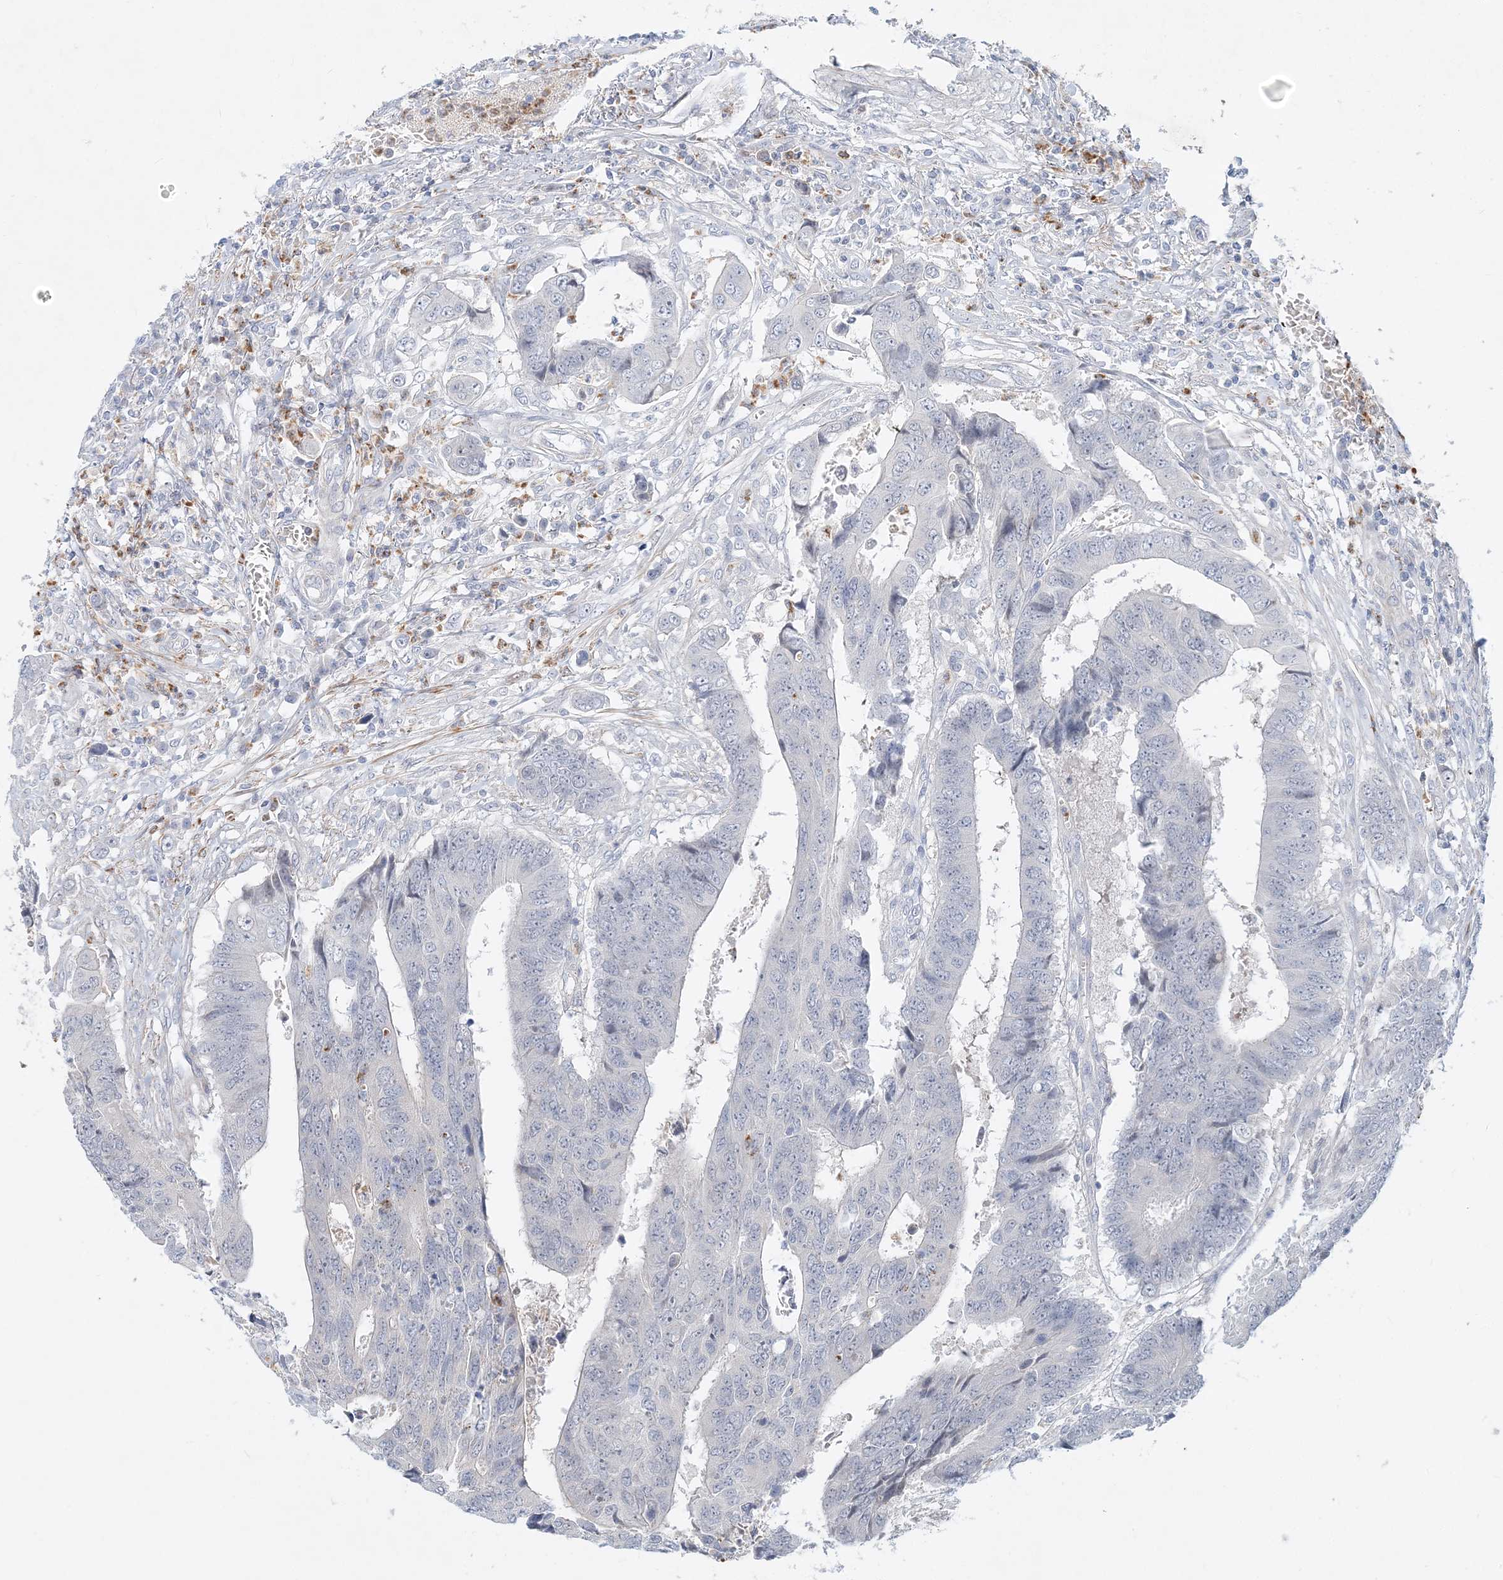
{"staining": {"intensity": "negative", "quantity": "none", "location": "none"}, "tissue": "colorectal cancer", "cell_type": "Tumor cells", "image_type": "cancer", "snomed": [{"axis": "morphology", "description": "Adenocarcinoma, NOS"}, {"axis": "topography", "description": "Rectum"}], "caption": "This is an IHC photomicrograph of human colorectal cancer (adenocarcinoma). There is no staining in tumor cells.", "gene": "DNAH5", "patient": {"sex": "male", "age": 84}}